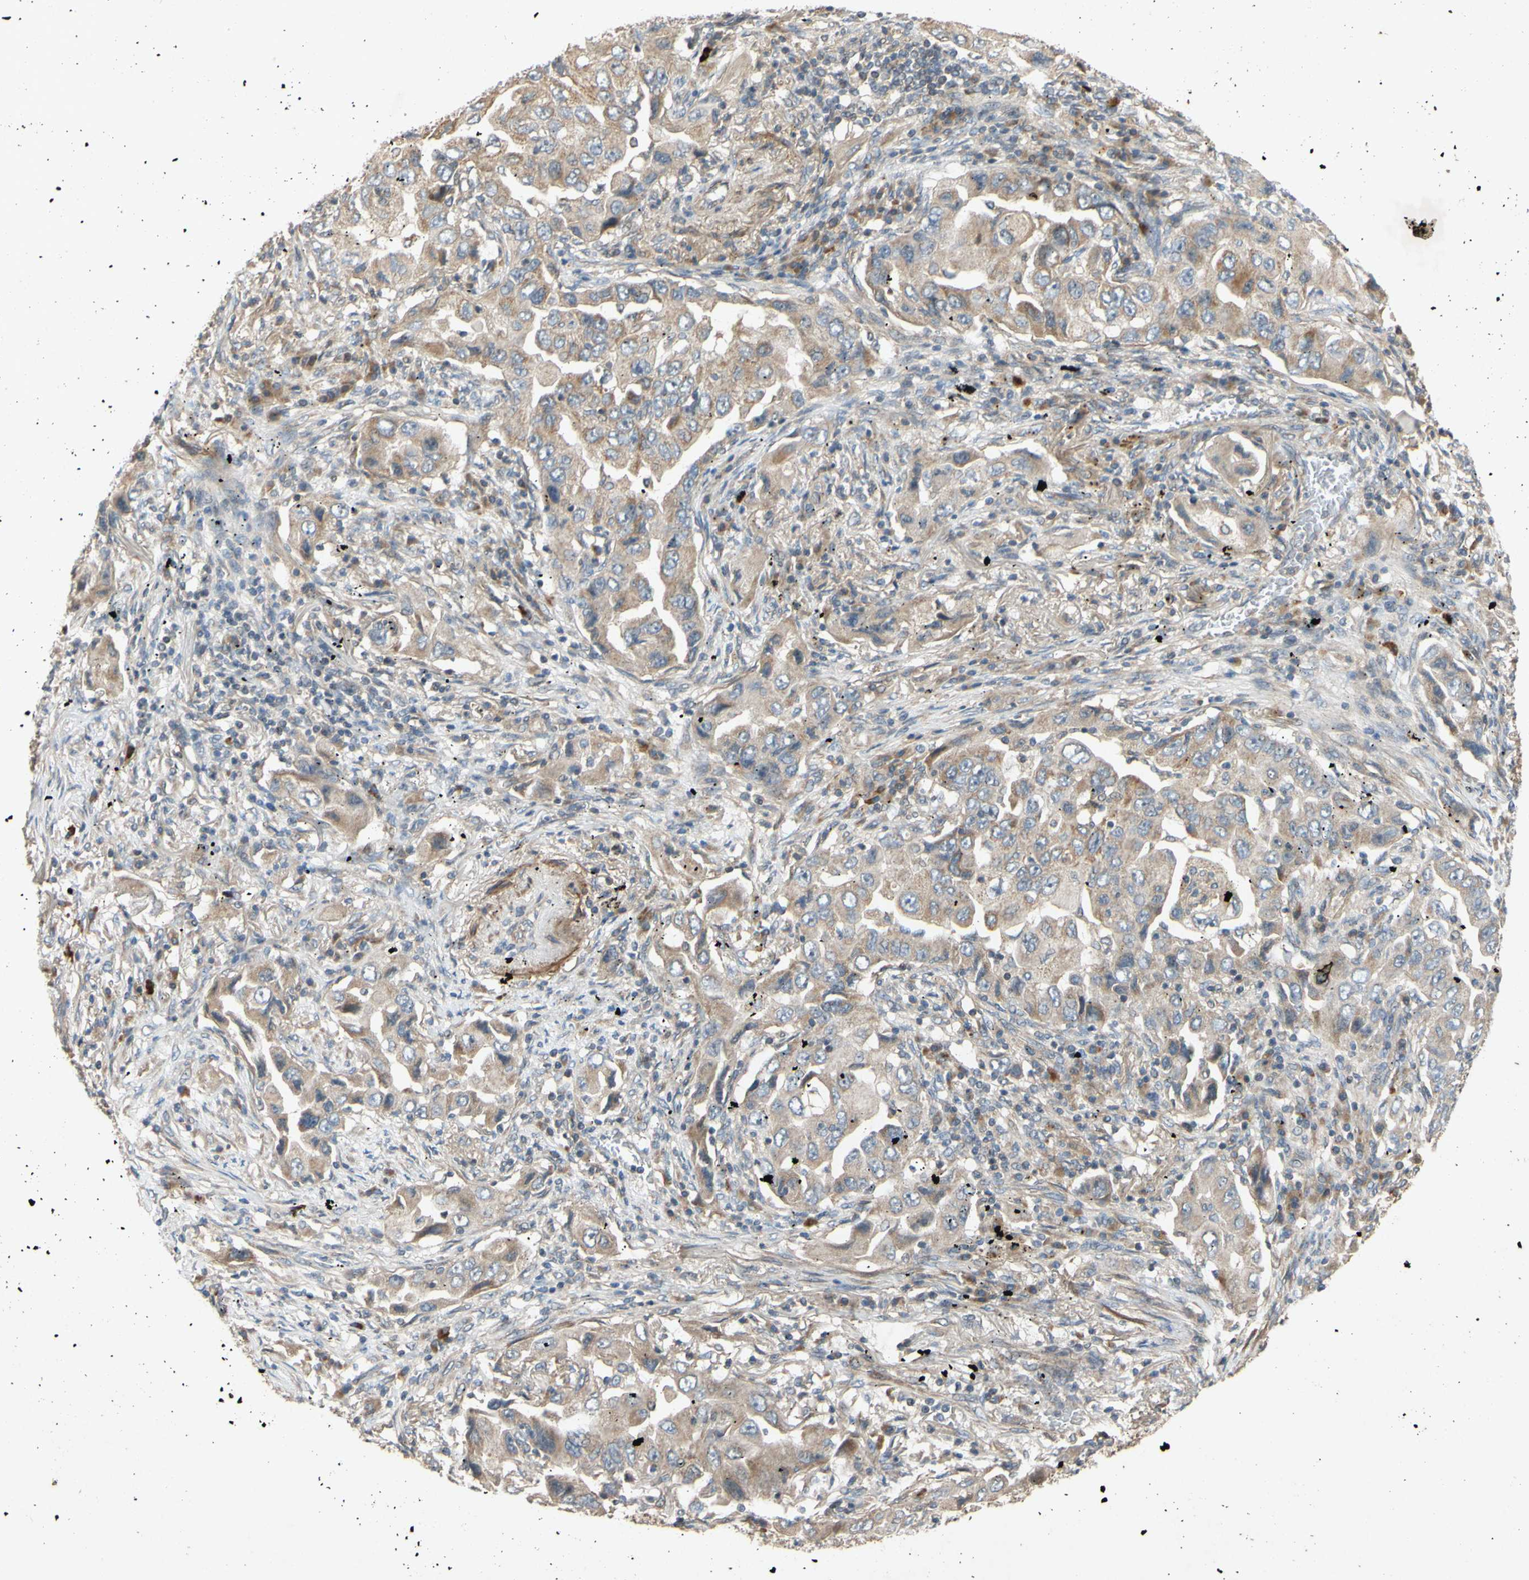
{"staining": {"intensity": "weak", "quantity": ">75%", "location": "cytoplasmic/membranous"}, "tissue": "lung cancer", "cell_type": "Tumor cells", "image_type": "cancer", "snomed": [{"axis": "morphology", "description": "Adenocarcinoma, NOS"}, {"axis": "topography", "description": "Lung"}], "caption": "Approximately >75% of tumor cells in lung cancer reveal weak cytoplasmic/membranous protein expression as visualized by brown immunohistochemical staining.", "gene": "PARD6A", "patient": {"sex": "female", "age": 65}}